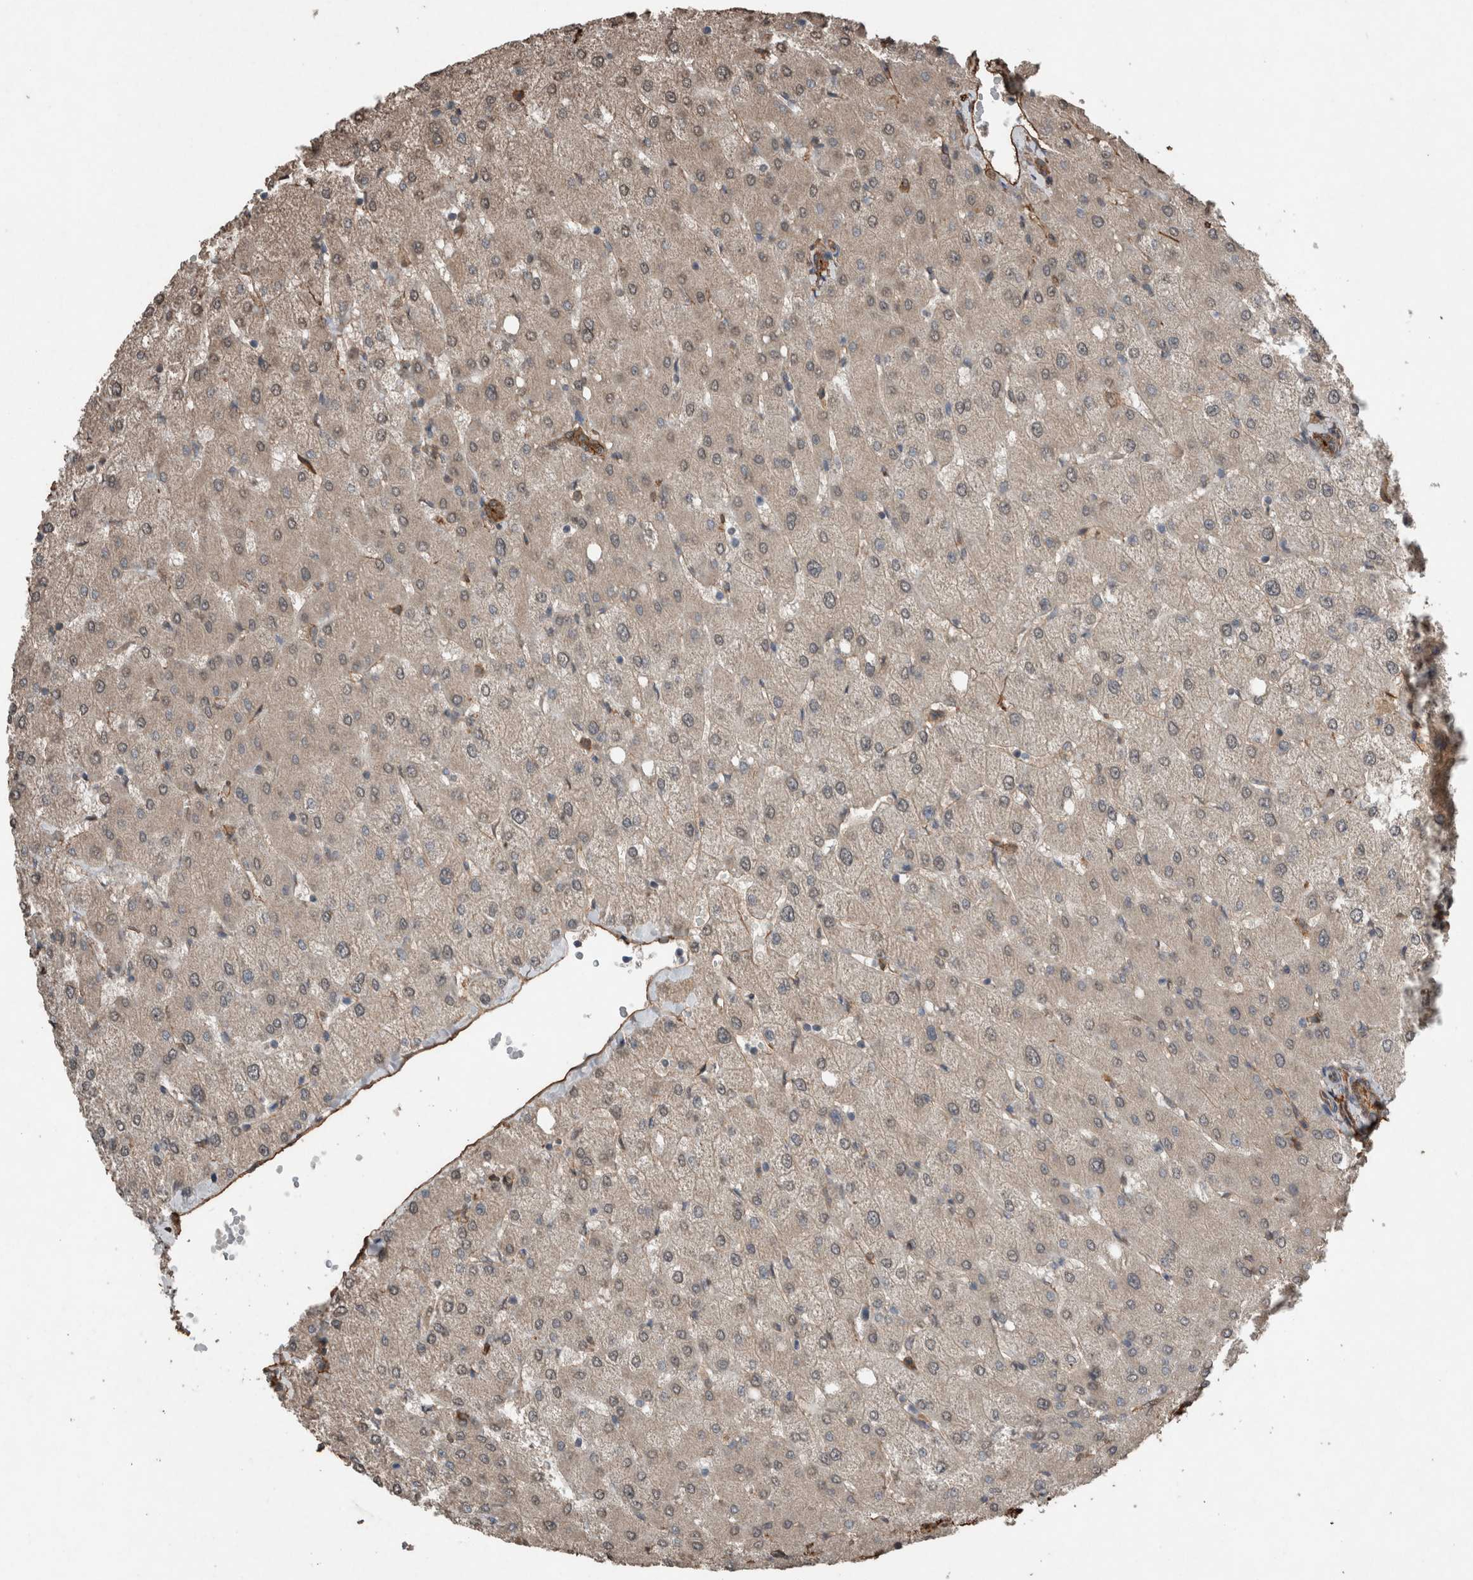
{"staining": {"intensity": "moderate", "quantity": ">75%", "location": "cytoplasmic/membranous"}, "tissue": "liver", "cell_type": "Cholangiocytes", "image_type": "normal", "snomed": [{"axis": "morphology", "description": "Normal tissue, NOS"}, {"axis": "topography", "description": "Liver"}], "caption": "This image displays immunohistochemistry staining of unremarkable liver, with medium moderate cytoplasmic/membranous expression in about >75% of cholangiocytes.", "gene": "S100A10", "patient": {"sex": "female", "age": 54}}